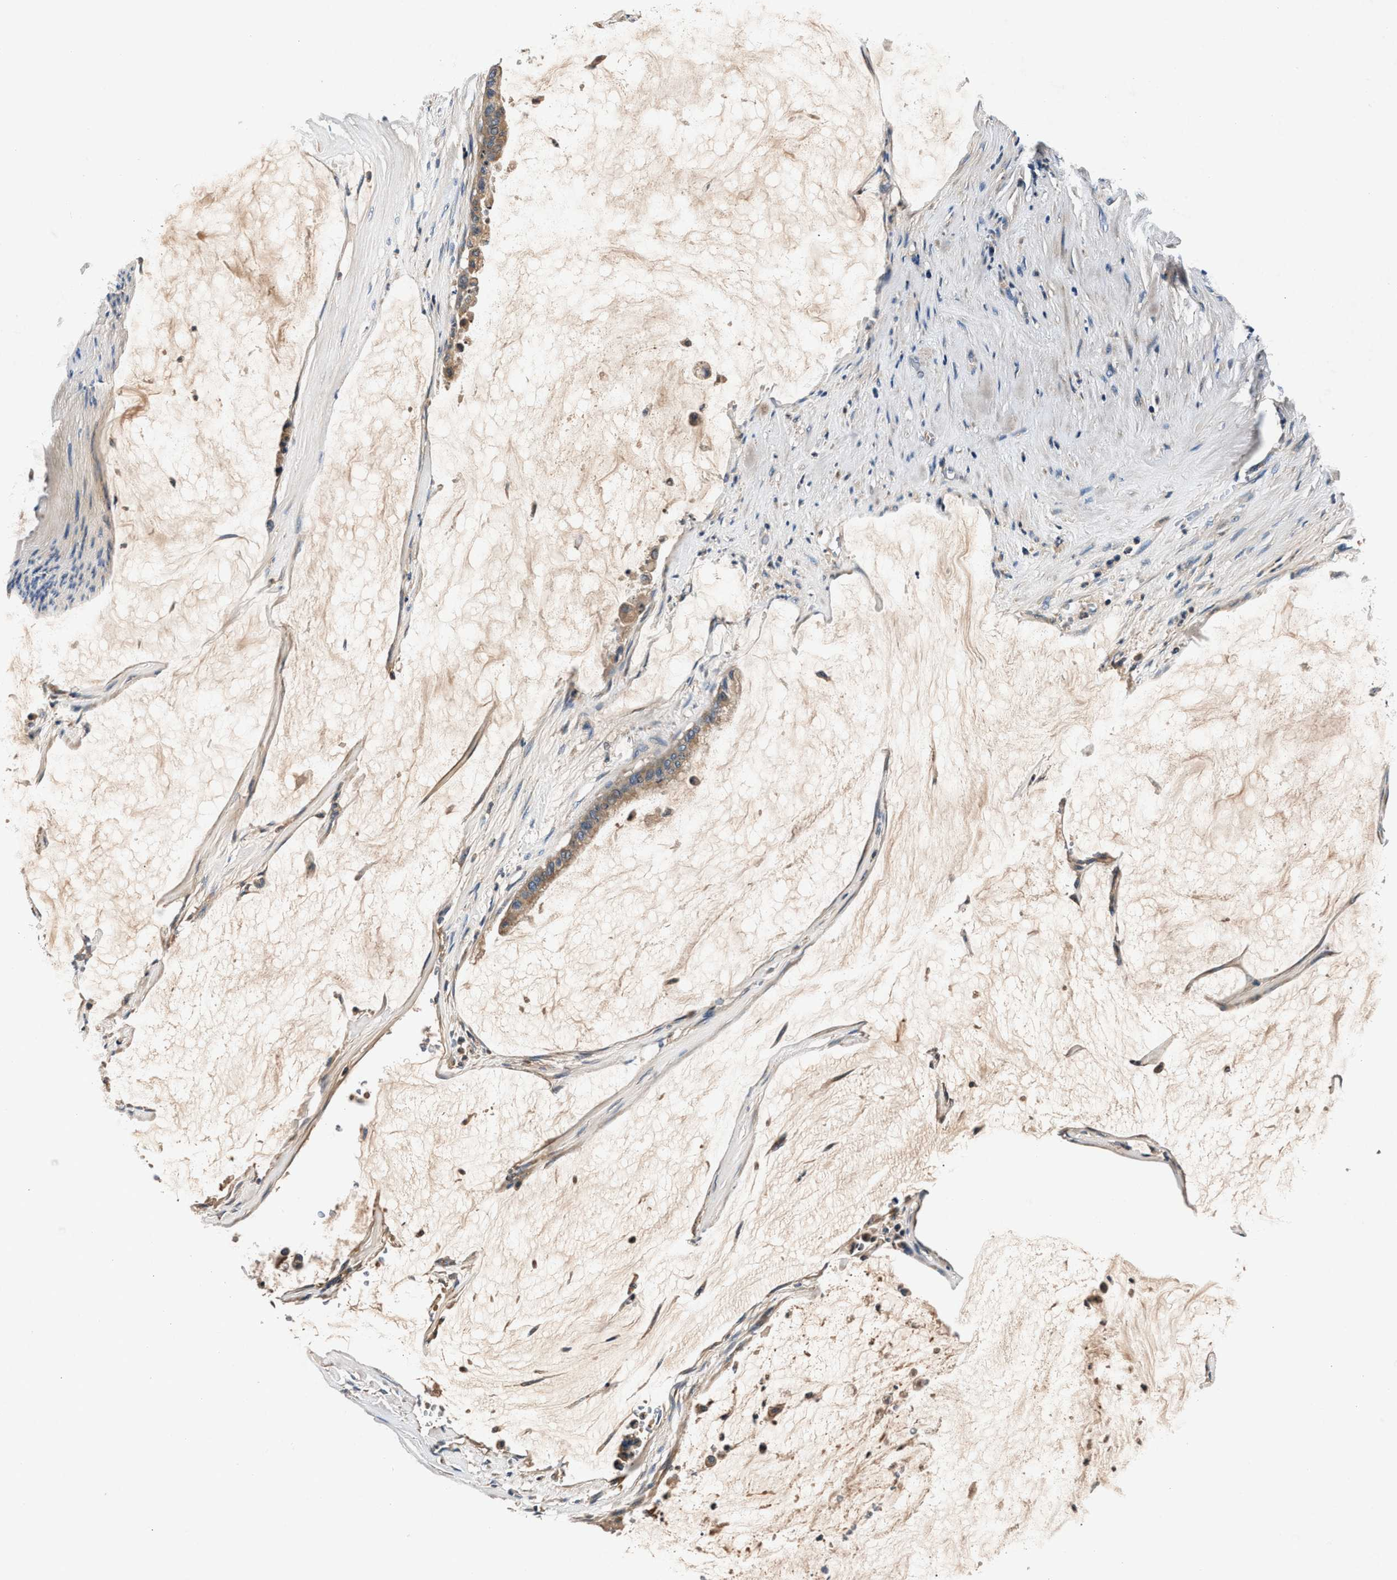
{"staining": {"intensity": "moderate", "quantity": ">75%", "location": "cytoplasmic/membranous"}, "tissue": "pancreatic cancer", "cell_type": "Tumor cells", "image_type": "cancer", "snomed": [{"axis": "morphology", "description": "Adenocarcinoma, NOS"}, {"axis": "topography", "description": "Pancreas"}], "caption": "Moderate cytoplasmic/membranous positivity for a protein is present in approximately >75% of tumor cells of adenocarcinoma (pancreatic) using IHC.", "gene": "IMMT", "patient": {"sex": "male", "age": 41}}